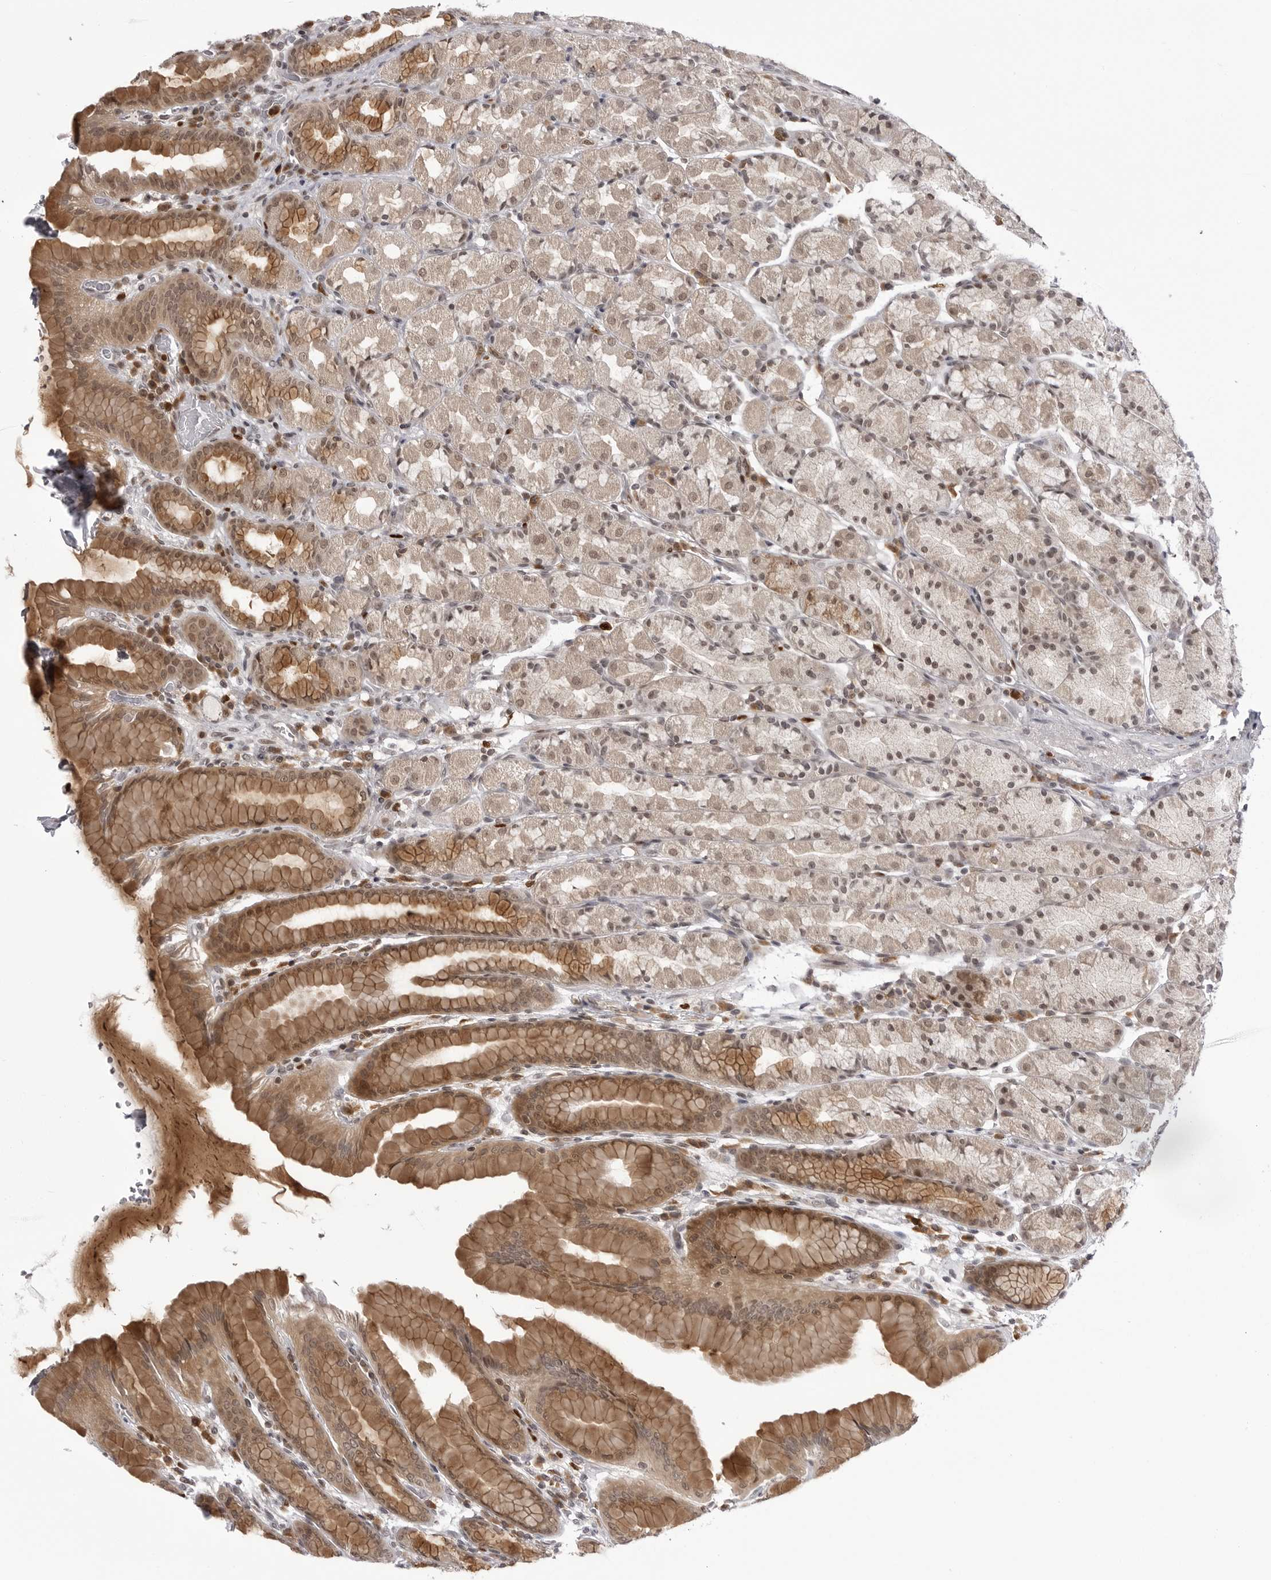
{"staining": {"intensity": "moderate", "quantity": "25%-75%", "location": "cytoplasmic/membranous,nuclear"}, "tissue": "stomach", "cell_type": "Glandular cells", "image_type": "normal", "snomed": [{"axis": "morphology", "description": "Normal tissue, NOS"}, {"axis": "topography", "description": "Stomach, upper"}], "caption": "Stomach stained for a protein reveals moderate cytoplasmic/membranous,nuclear positivity in glandular cells.", "gene": "PTK2B", "patient": {"sex": "male", "age": 68}}